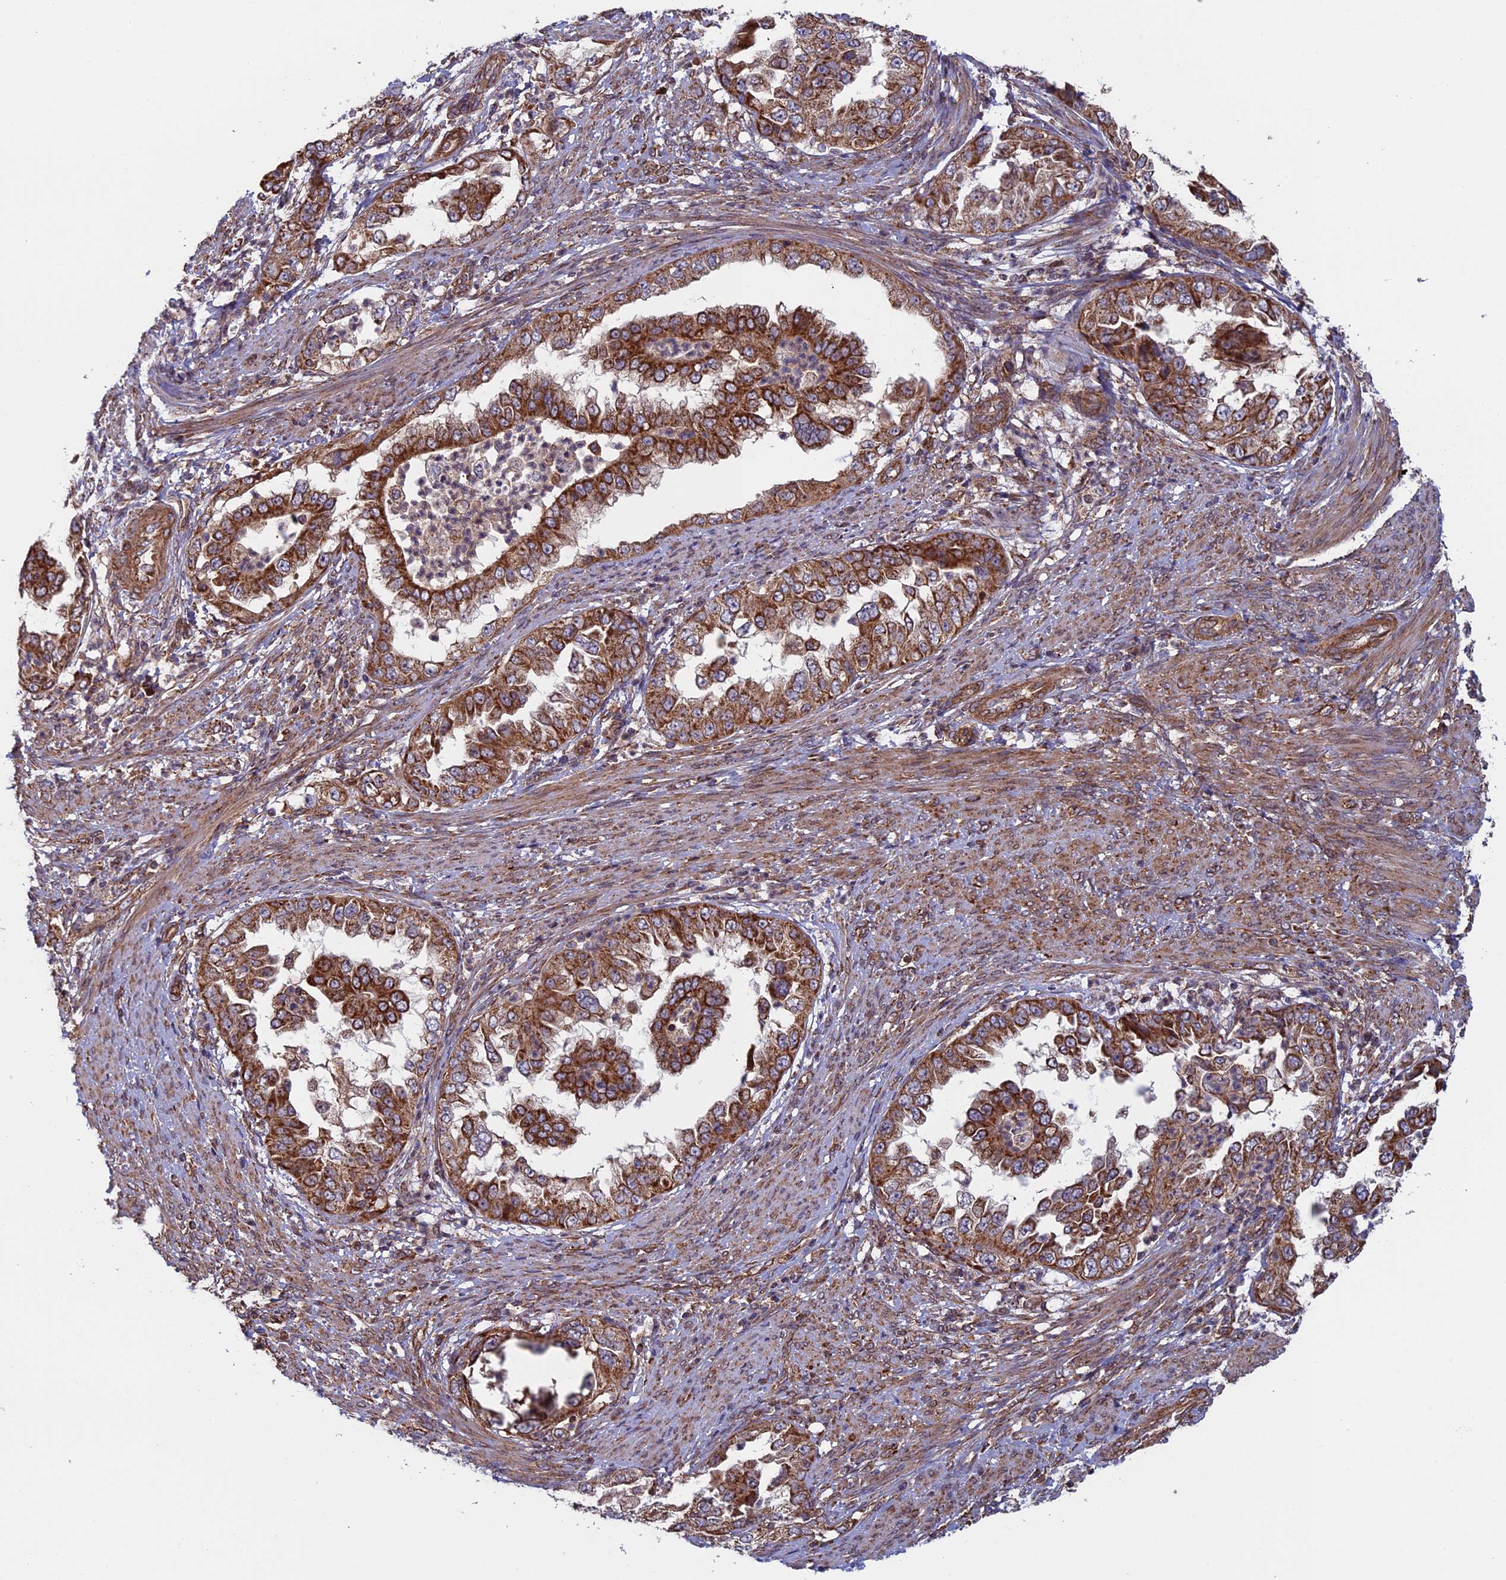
{"staining": {"intensity": "strong", "quantity": ">75%", "location": "cytoplasmic/membranous"}, "tissue": "endometrial cancer", "cell_type": "Tumor cells", "image_type": "cancer", "snomed": [{"axis": "morphology", "description": "Adenocarcinoma, NOS"}, {"axis": "topography", "description": "Endometrium"}], "caption": "High-magnification brightfield microscopy of endometrial adenocarcinoma stained with DAB (brown) and counterstained with hematoxylin (blue). tumor cells exhibit strong cytoplasmic/membranous positivity is seen in about>75% of cells. Immunohistochemistry (ihc) stains the protein in brown and the nuclei are stained blue.", "gene": "CCDC8", "patient": {"sex": "female", "age": 85}}